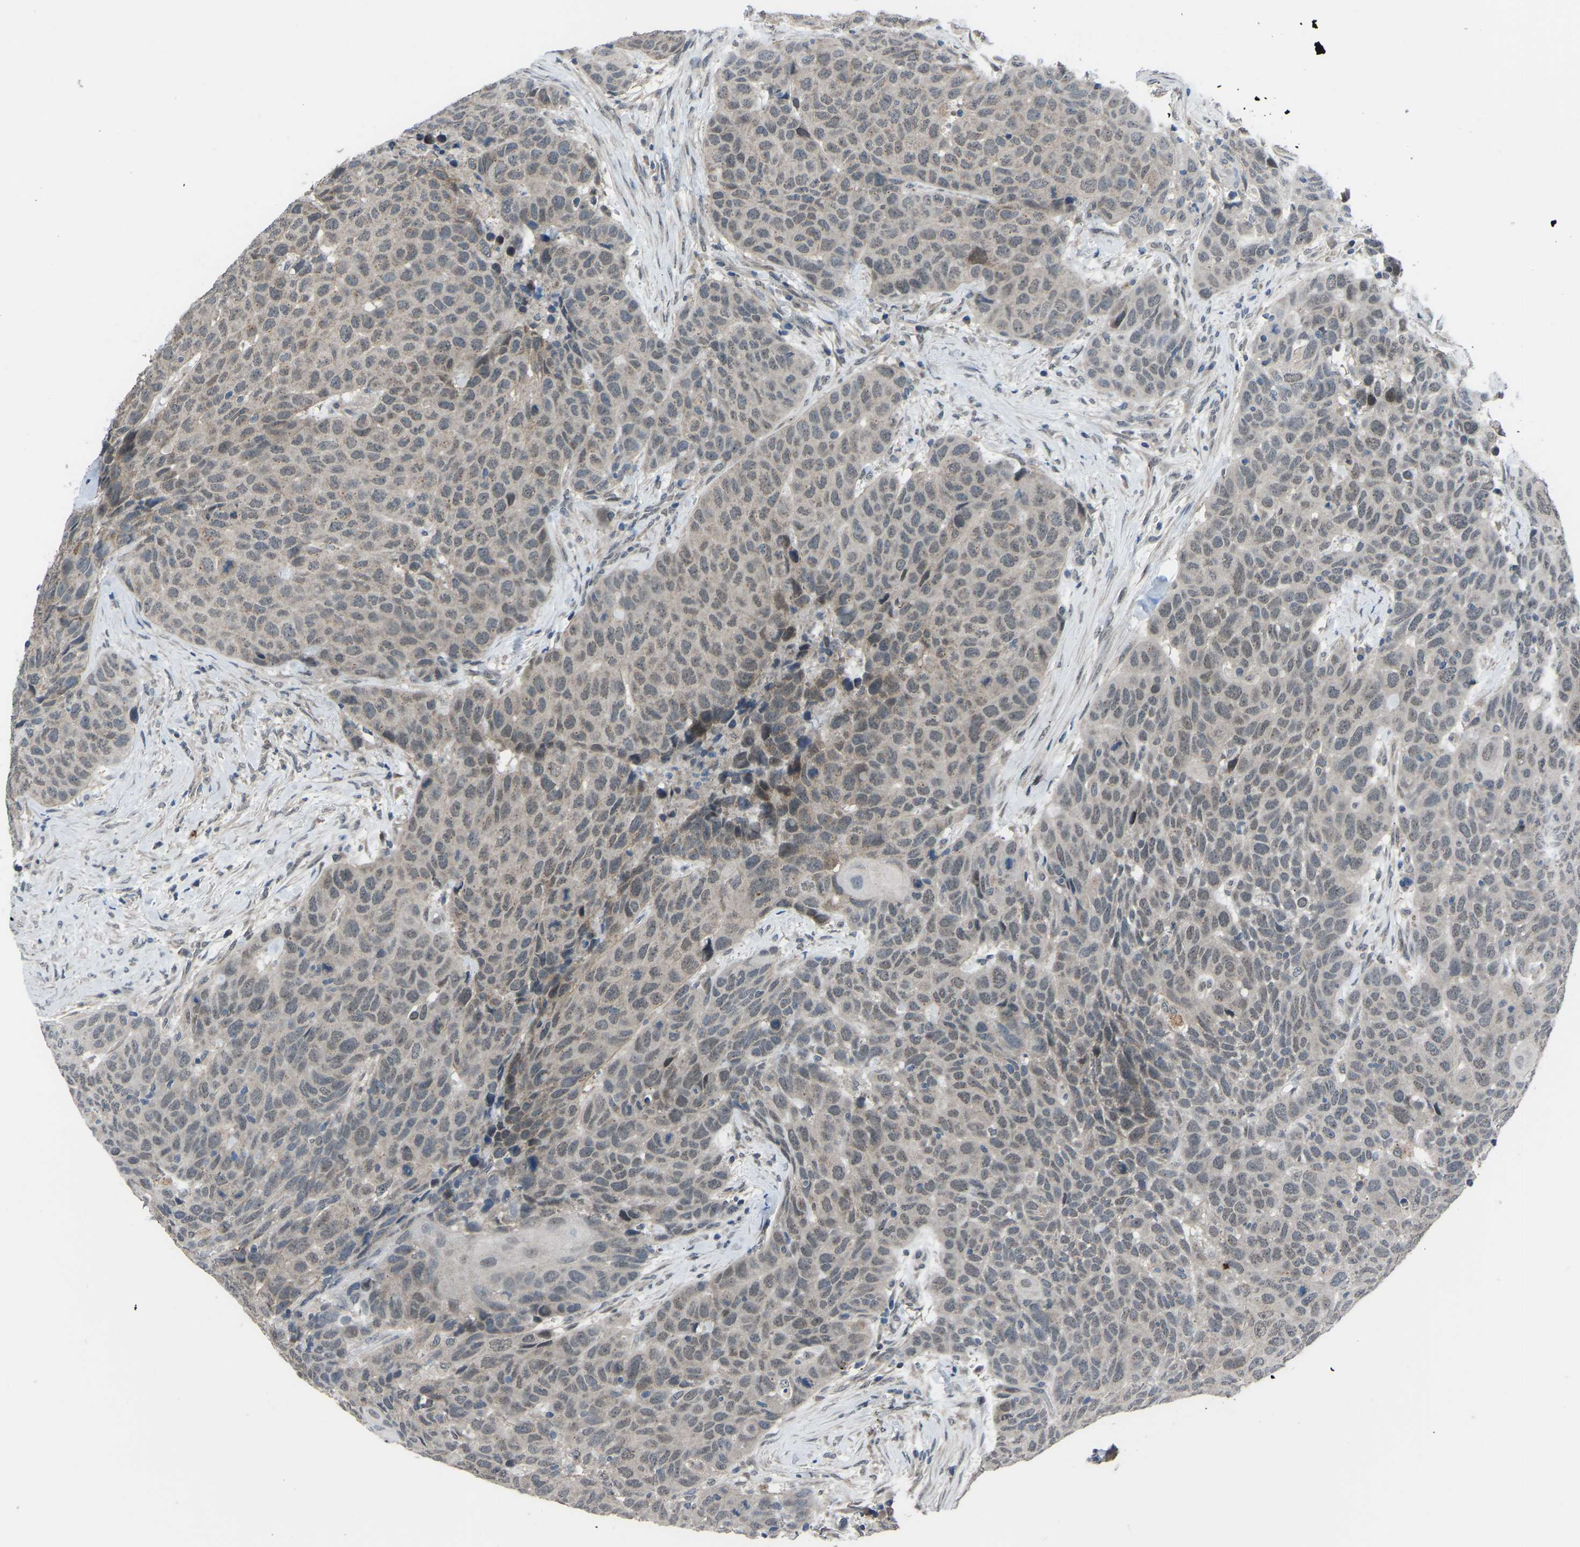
{"staining": {"intensity": "weak", "quantity": "25%-75%", "location": "nuclear"}, "tissue": "head and neck cancer", "cell_type": "Tumor cells", "image_type": "cancer", "snomed": [{"axis": "morphology", "description": "Squamous cell carcinoma, NOS"}, {"axis": "topography", "description": "Head-Neck"}], "caption": "High-magnification brightfield microscopy of squamous cell carcinoma (head and neck) stained with DAB (3,3'-diaminobenzidine) (brown) and counterstained with hematoxylin (blue). tumor cells exhibit weak nuclear positivity is present in about25%-75% of cells.", "gene": "CDK2AP1", "patient": {"sex": "male", "age": 66}}